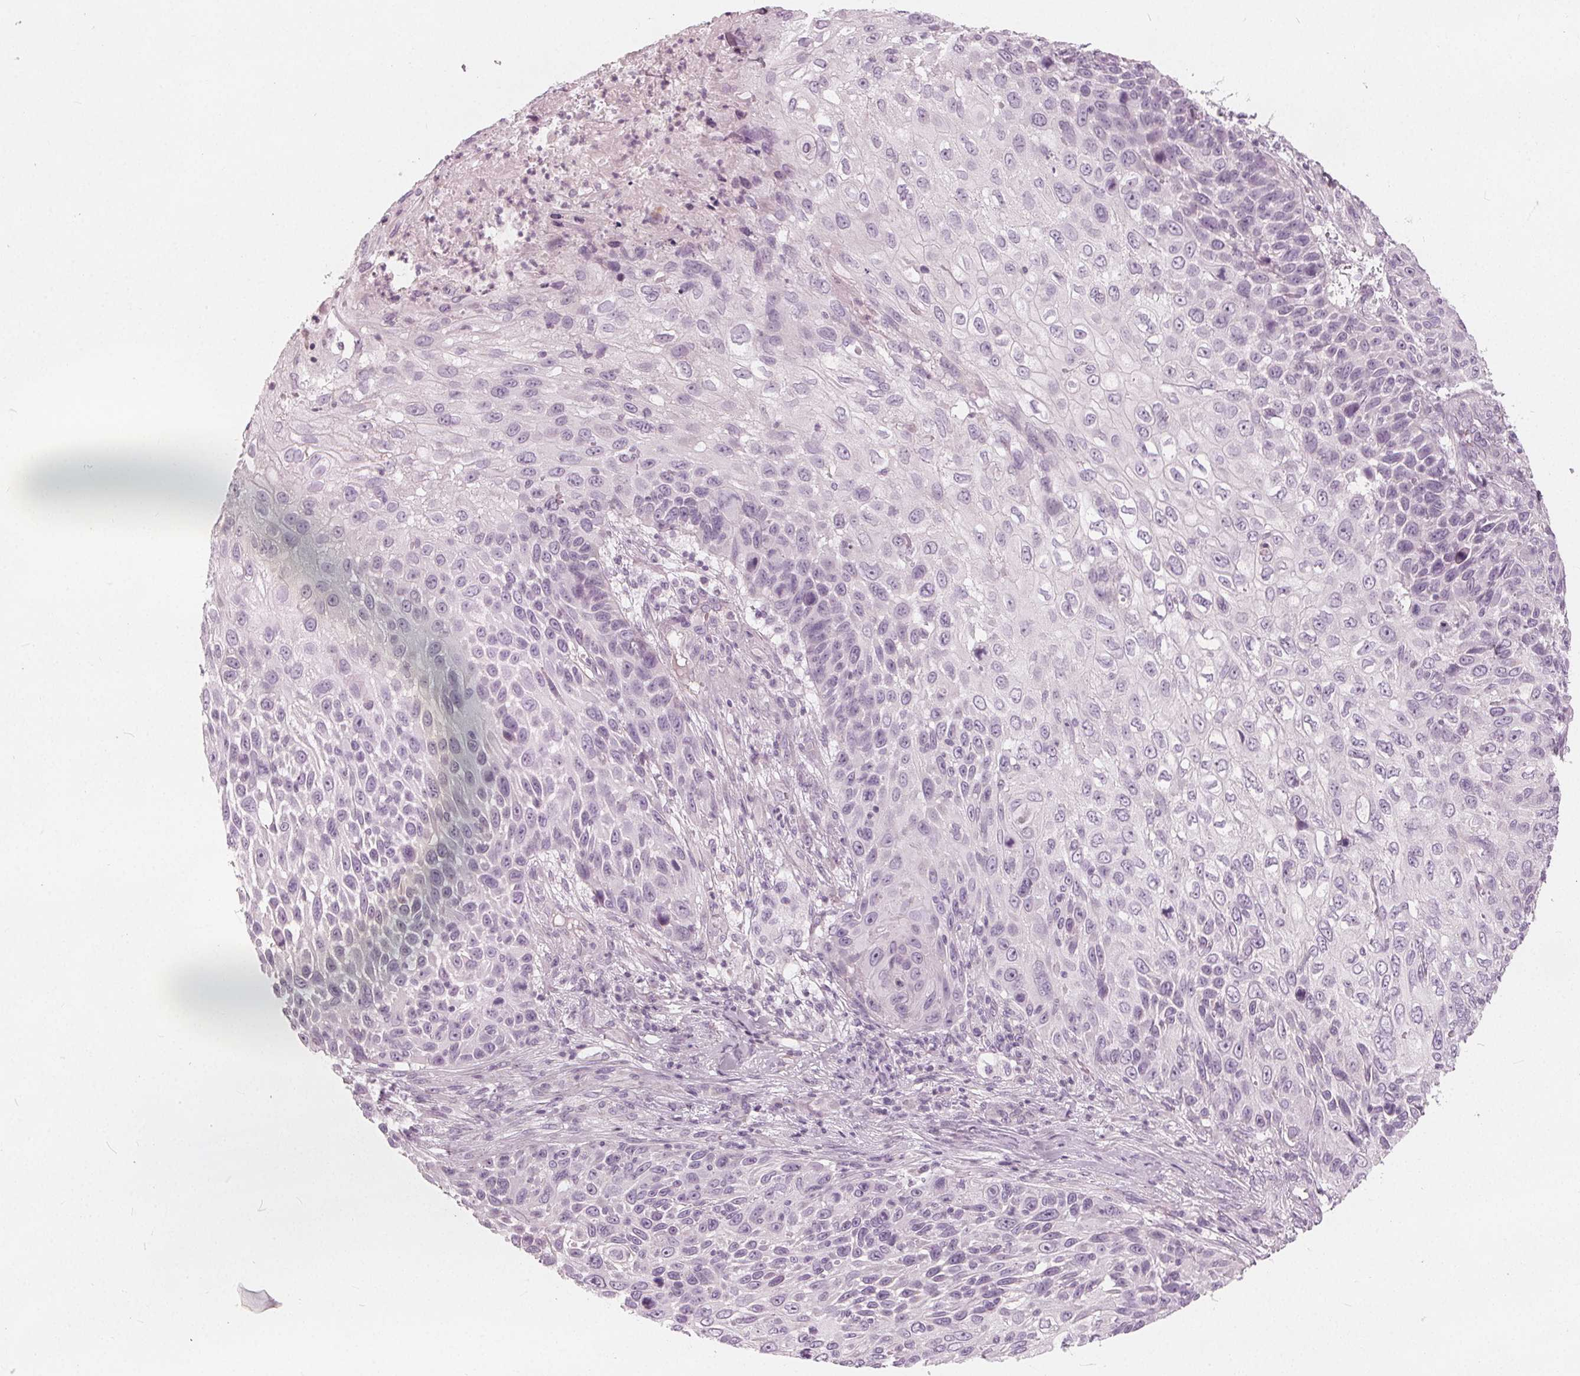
{"staining": {"intensity": "negative", "quantity": "none", "location": "none"}, "tissue": "skin cancer", "cell_type": "Tumor cells", "image_type": "cancer", "snomed": [{"axis": "morphology", "description": "Squamous cell carcinoma, NOS"}, {"axis": "topography", "description": "Skin"}], "caption": "Tumor cells show no significant staining in skin cancer (squamous cell carcinoma).", "gene": "BRSK1", "patient": {"sex": "male", "age": 92}}